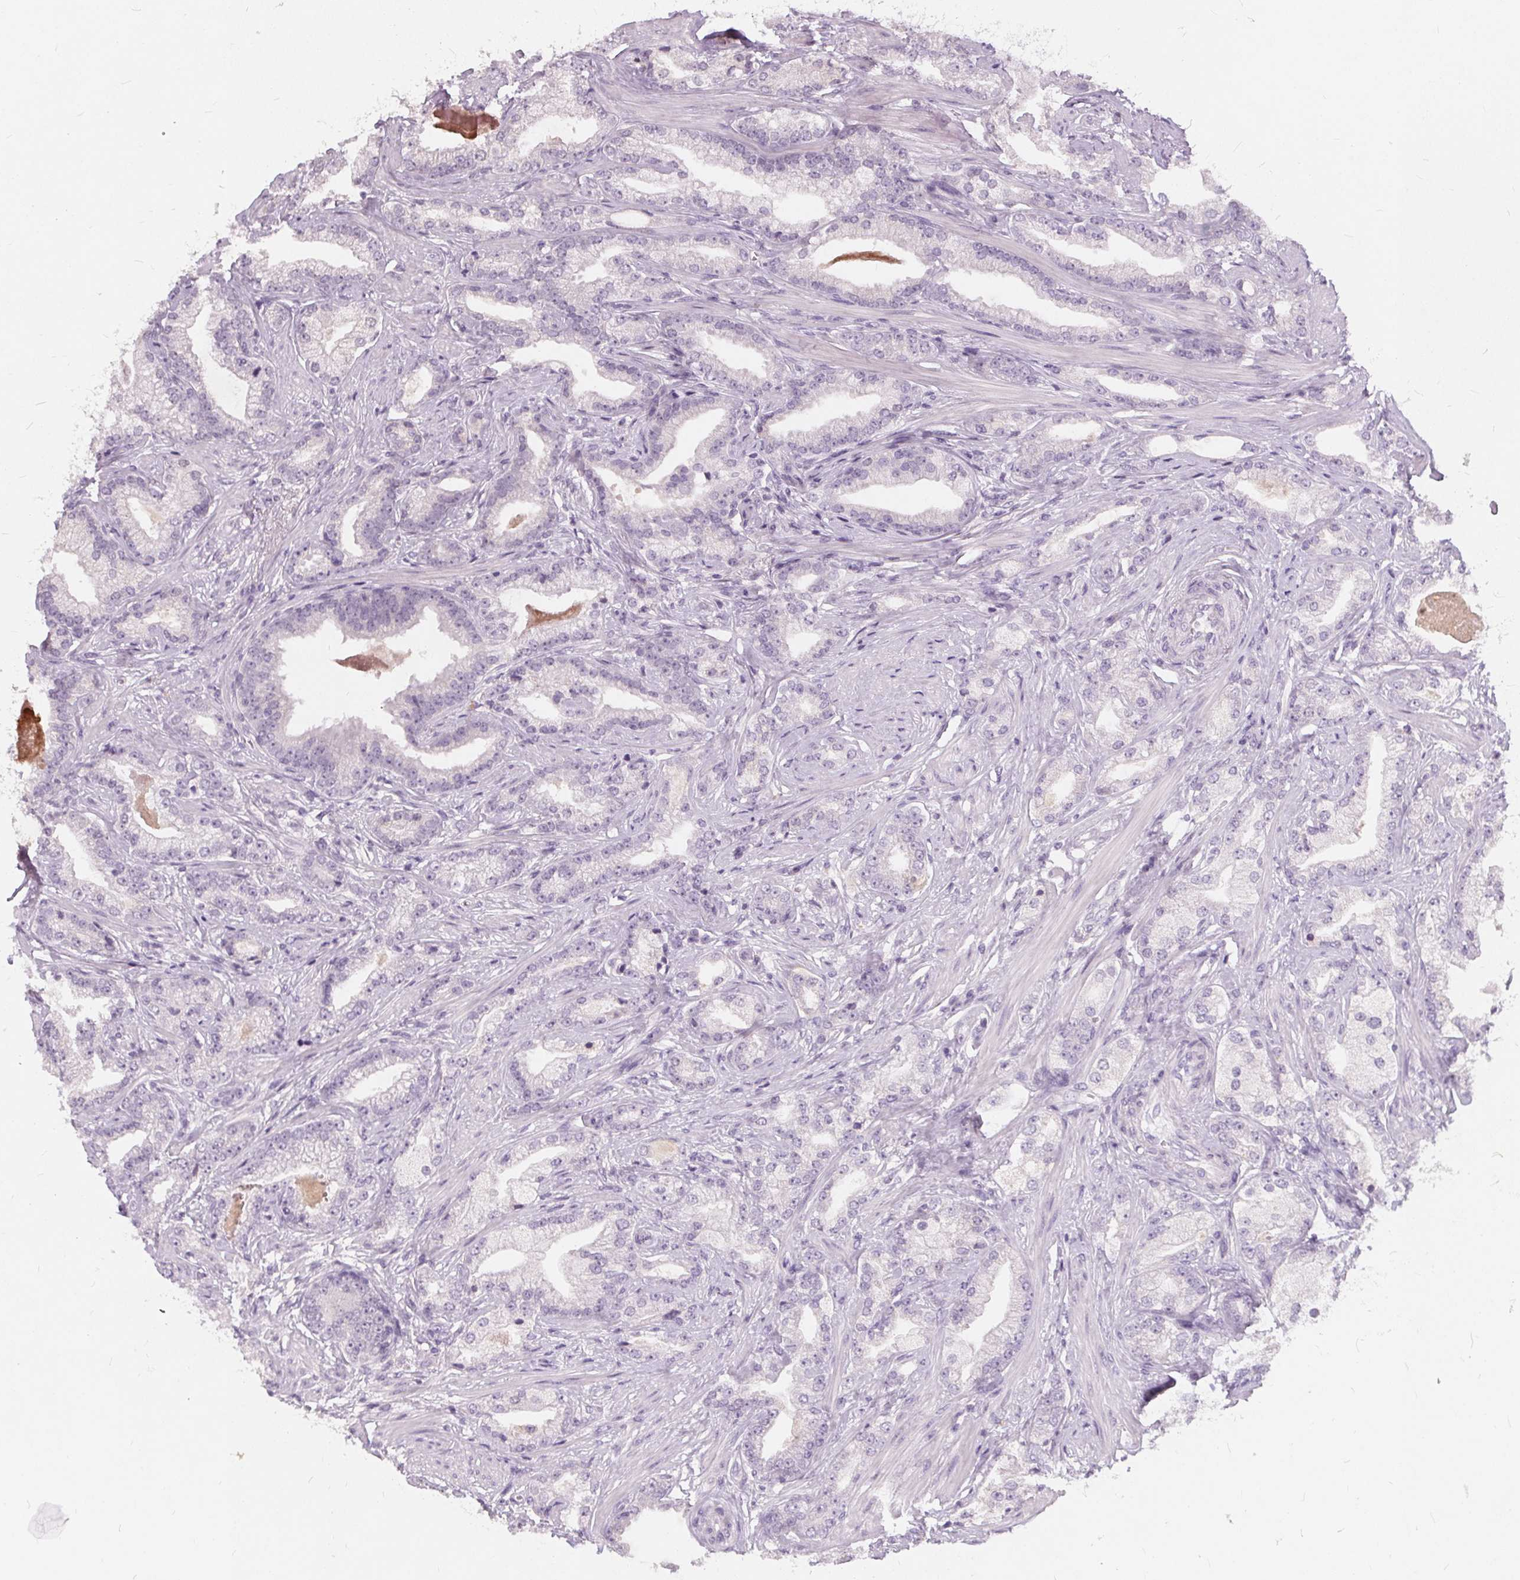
{"staining": {"intensity": "negative", "quantity": "none", "location": "none"}, "tissue": "prostate cancer", "cell_type": "Tumor cells", "image_type": "cancer", "snomed": [{"axis": "morphology", "description": "Adenocarcinoma, Low grade"}, {"axis": "topography", "description": "Prostate"}], "caption": "The micrograph shows no significant positivity in tumor cells of low-grade adenocarcinoma (prostate). (DAB IHC, high magnification).", "gene": "PLA2G2E", "patient": {"sex": "male", "age": 61}}